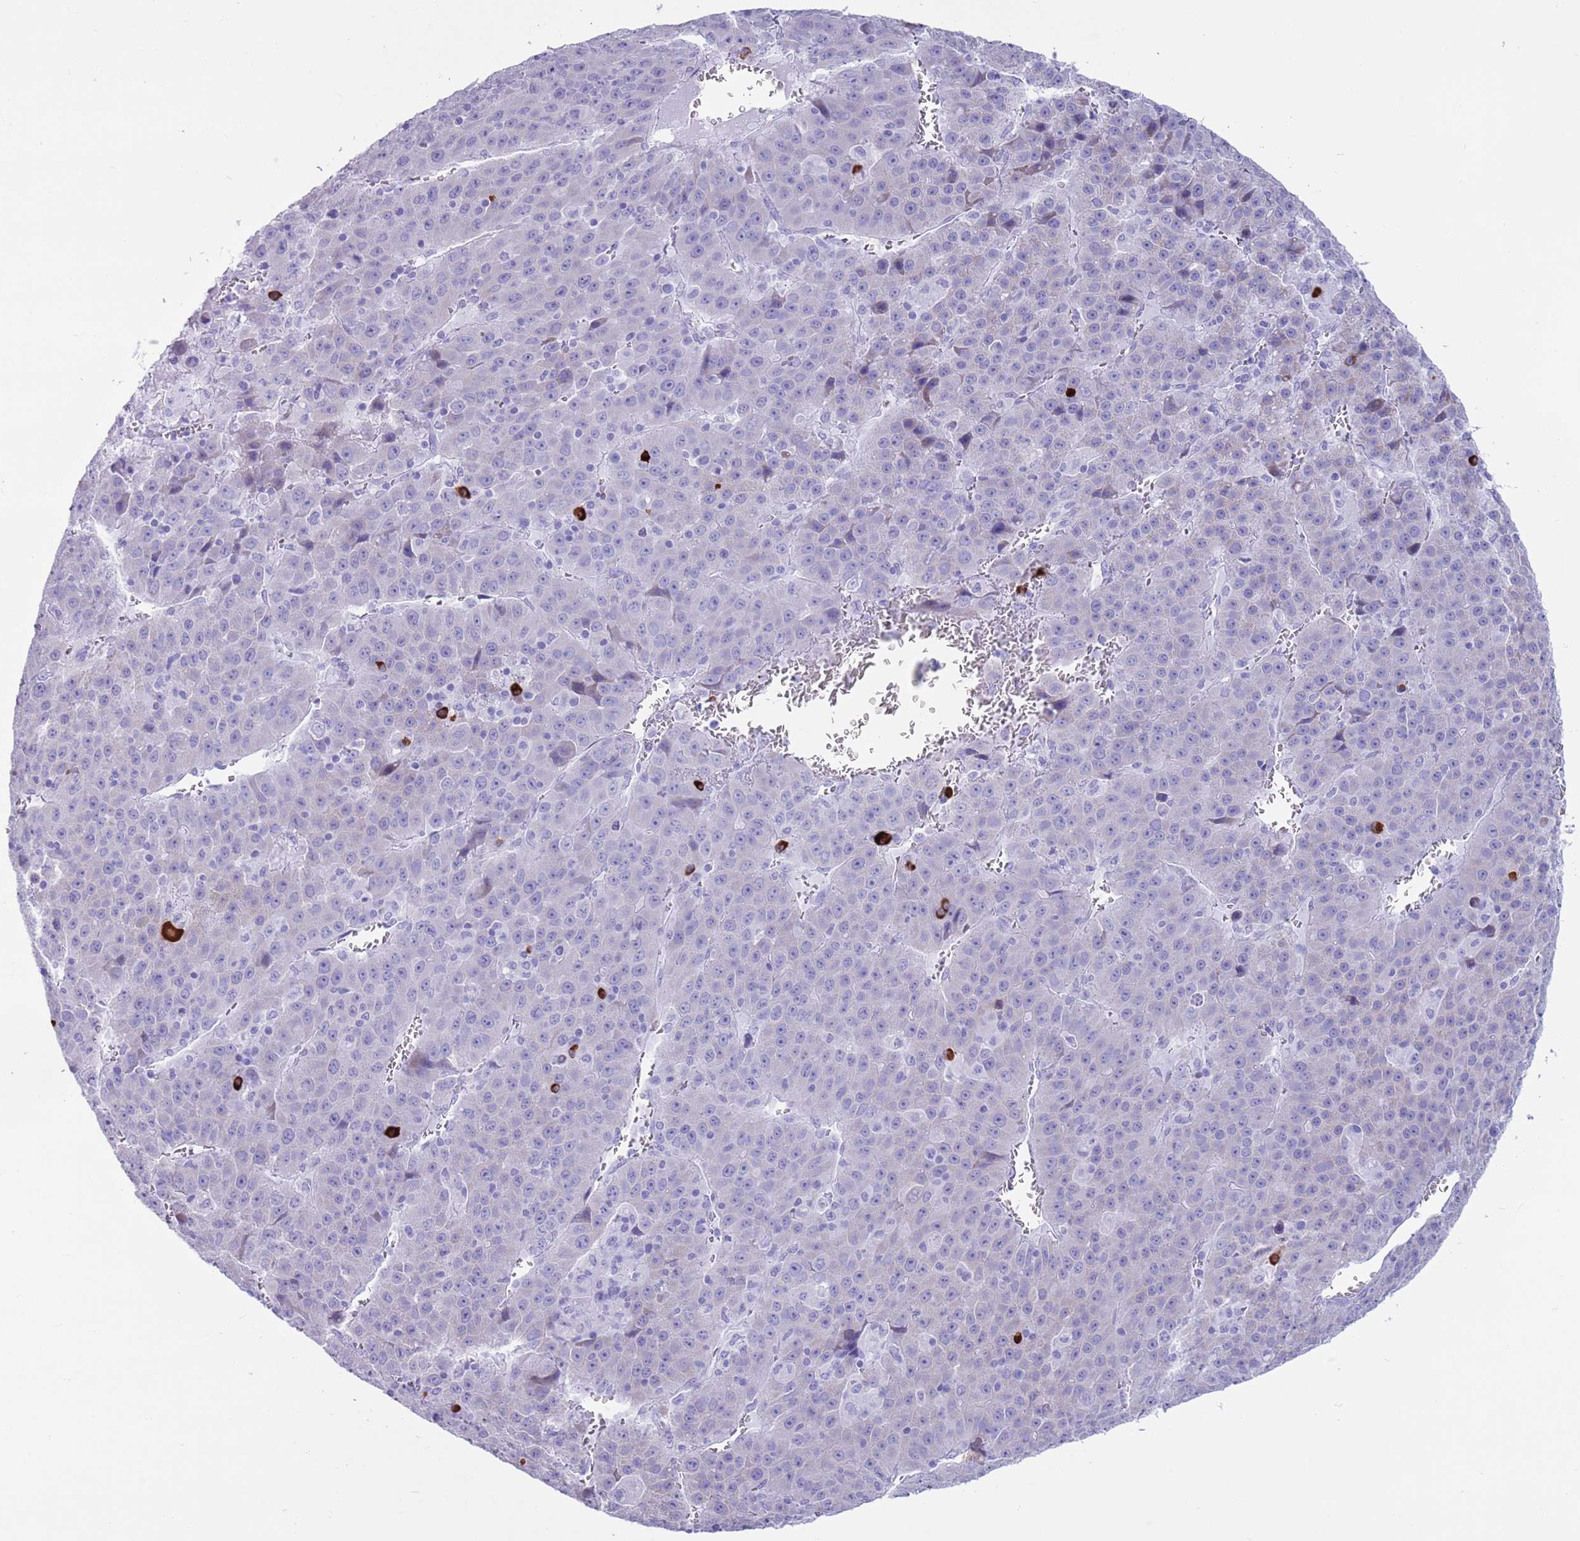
{"staining": {"intensity": "negative", "quantity": "none", "location": "none"}, "tissue": "liver cancer", "cell_type": "Tumor cells", "image_type": "cancer", "snomed": [{"axis": "morphology", "description": "Carcinoma, Hepatocellular, NOS"}, {"axis": "topography", "description": "Liver"}], "caption": "An image of human hepatocellular carcinoma (liver) is negative for staining in tumor cells.", "gene": "LY6G5B", "patient": {"sex": "female", "age": 53}}